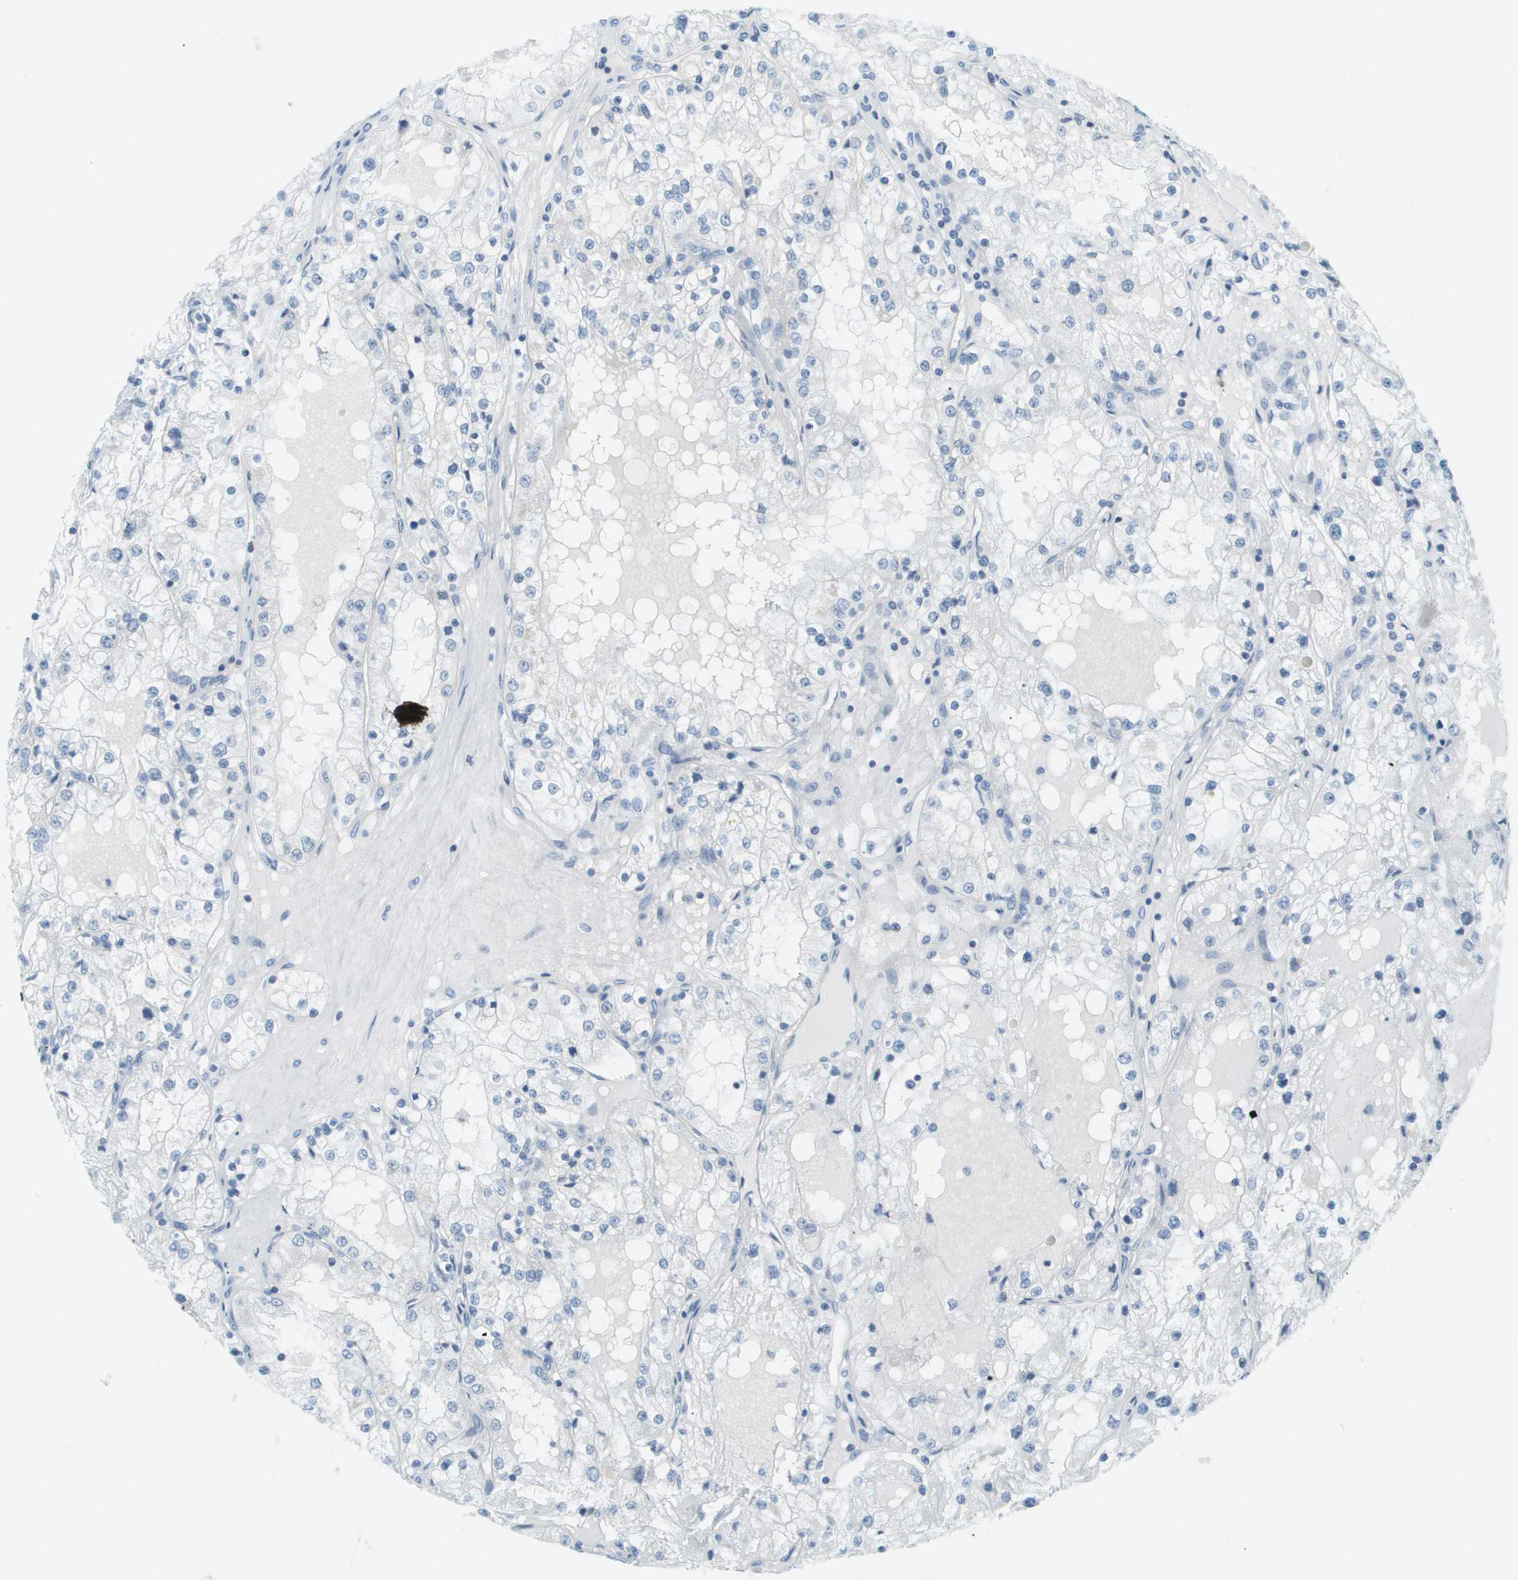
{"staining": {"intensity": "negative", "quantity": "none", "location": "none"}, "tissue": "renal cancer", "cell_type": "Tumor cells", "image_type": "cancer", "snomed": [{"axis": "morphology", "description": "Adenocarcinoma, NOS"}, {"axis": "topography", "description": "Kidney"}], "caption": "This is a image of immunohistochemistry staining of renal cancer (adenocarcinoma), which shows no staining in tumor cells.", "gene": "SMYD5", "patient": {"sex": "male", "age": 68}}